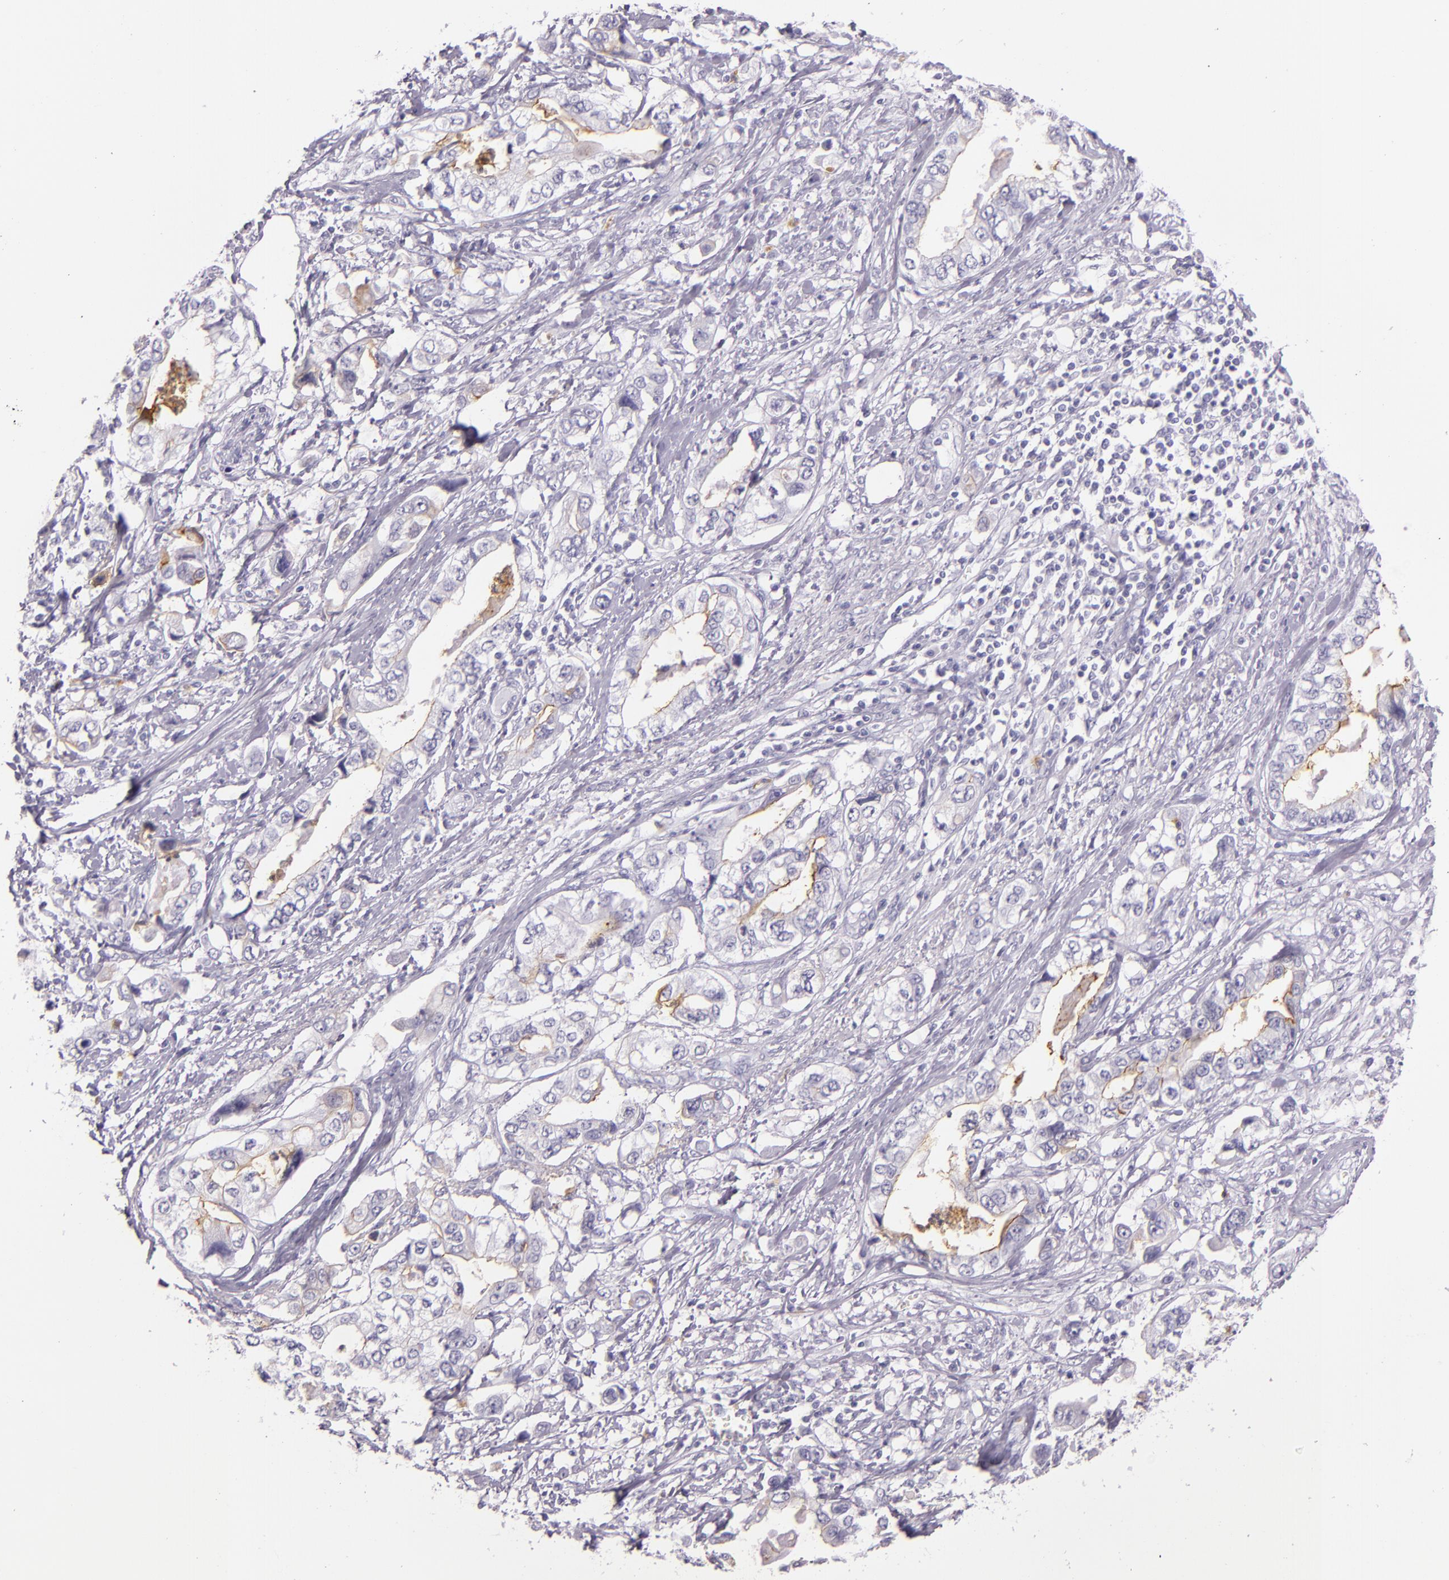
{"staining": {"intensity": "negative", "quantity": "none", "location": "none"}, "tissue": "stomach cancer", "cell_type": "Tumor cells", "image_type": "cancer", "snomed": [{"axis": "morphology", "description": "Adenocarcinoma, NOS"}, {"axis": "topography", "description": "Pancreas"}, {"axis": "topography", "description": "Stomach, upper"}], "caption": "An image of human stomach cancer (adenocarcinoma) is negative for staining in tumor cells.", "gene": "CEACAM1", "patient": {"sex": "male", "age": 77}}